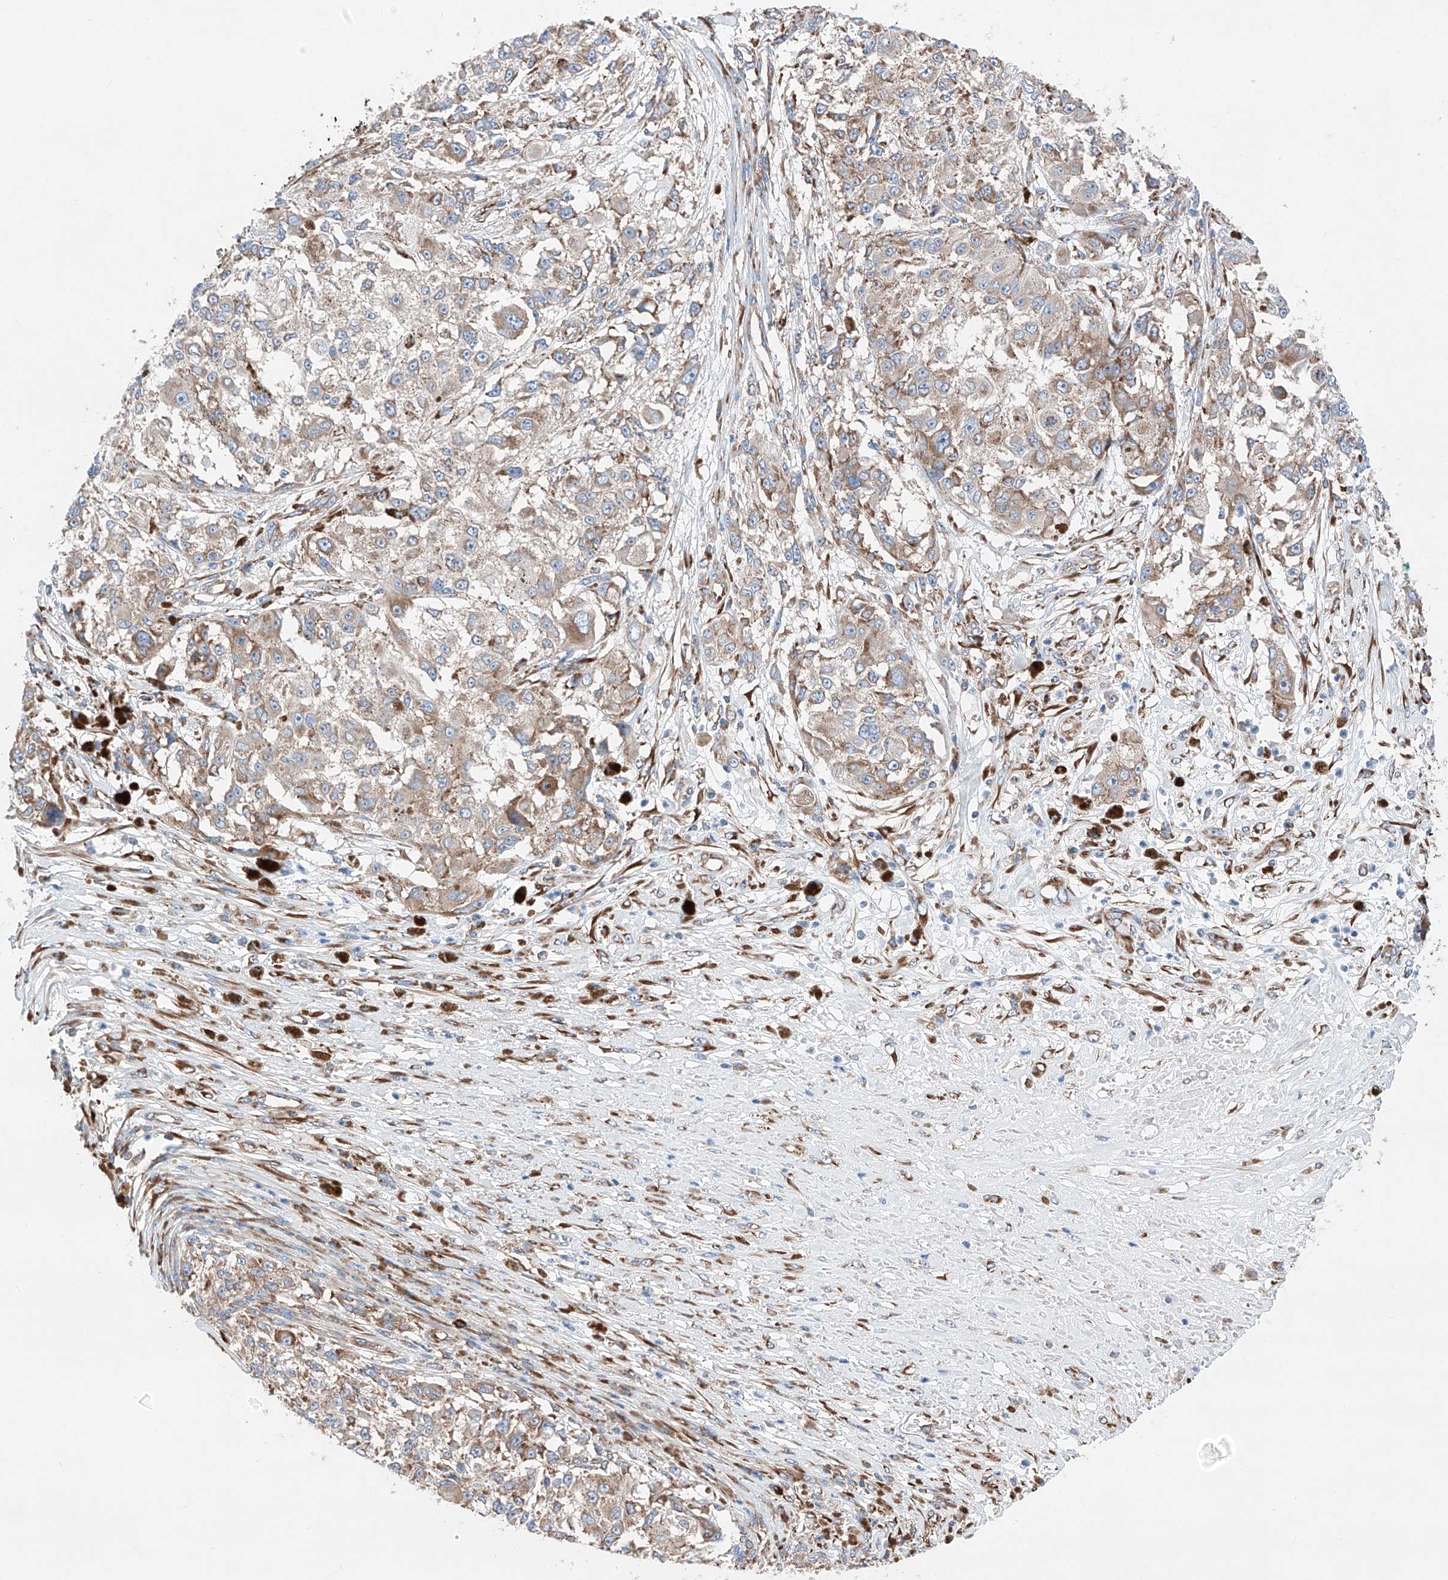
{"staining": {"intensity": "moderate", "quantity": ">75%", "location": "cytoplasmic/membranous"}, "tissue": "melanoma", "cell_type": "Tumor cells", "image_type": "cancer", "snomed": [{"axis": "morphology", "description": "Necrosis, NOS"}, {"axis": "morphology", "description": "Malignant melanoma, NOS"}, {"axis": "topography", "description": "Skin"}], "caption": "Protein analysis of melanoma tissue reveals moderate cytoplasmic/membranous staining in about >75% of tumor cells.", "gene": "CRELD1", "patient": {"sex": "female", "age": 87}}